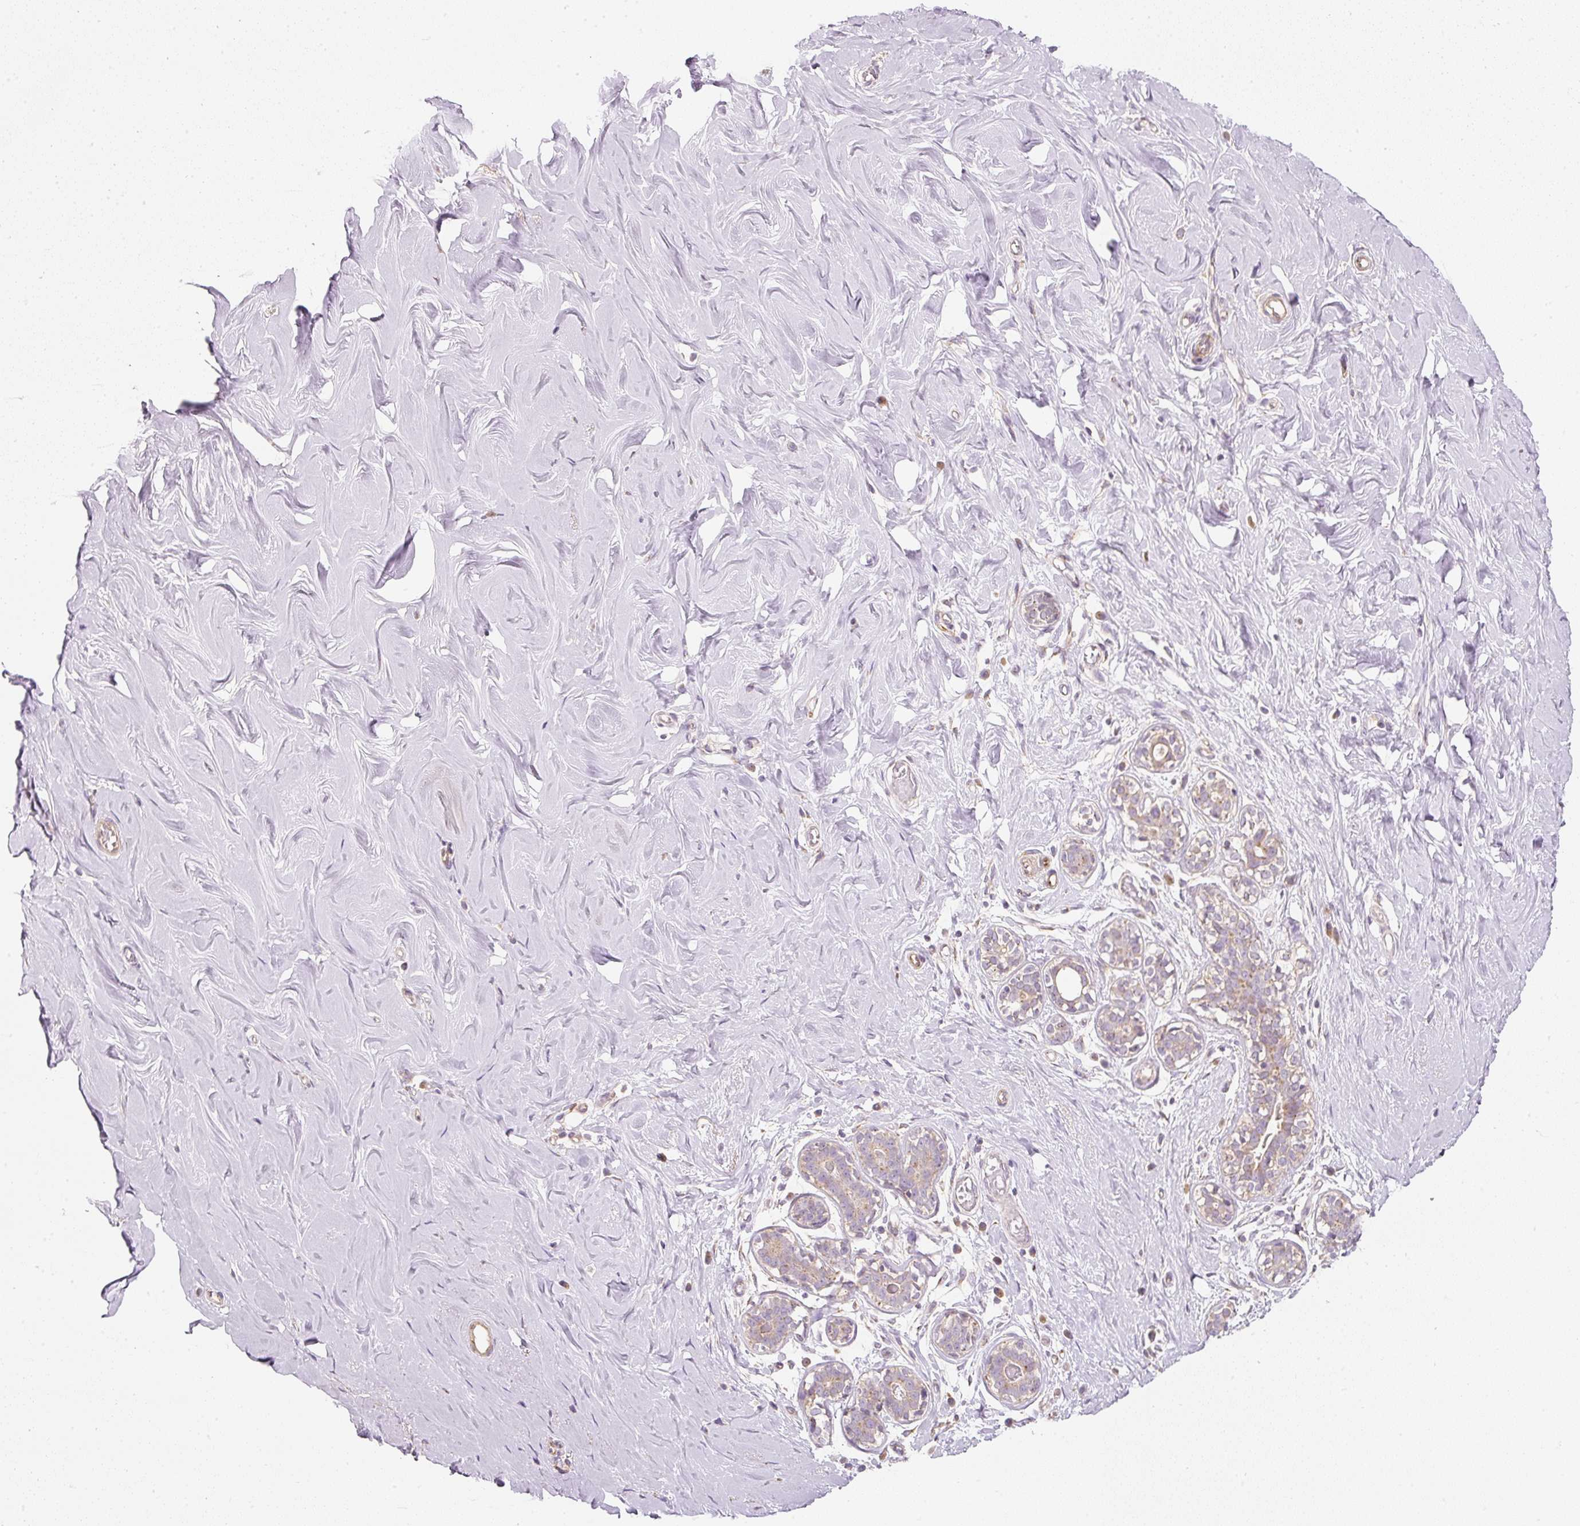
{"staining": {"intensity": "negative", "quantity": "none", "location": "none"}, "tissue": "breast", "cell_type": "Adipocytes", "image_type": "normal", "snomed": [{"axis": "morphology", "description": "Normal tissue, NOS"}, {"axis": "topography", "description": "Breast"}], "caption": "Protein analysis of normal breast shows no significant positivity in adipocytes.", "gene": "RNF167", "patient": {"sex": "female", "age": 27}}